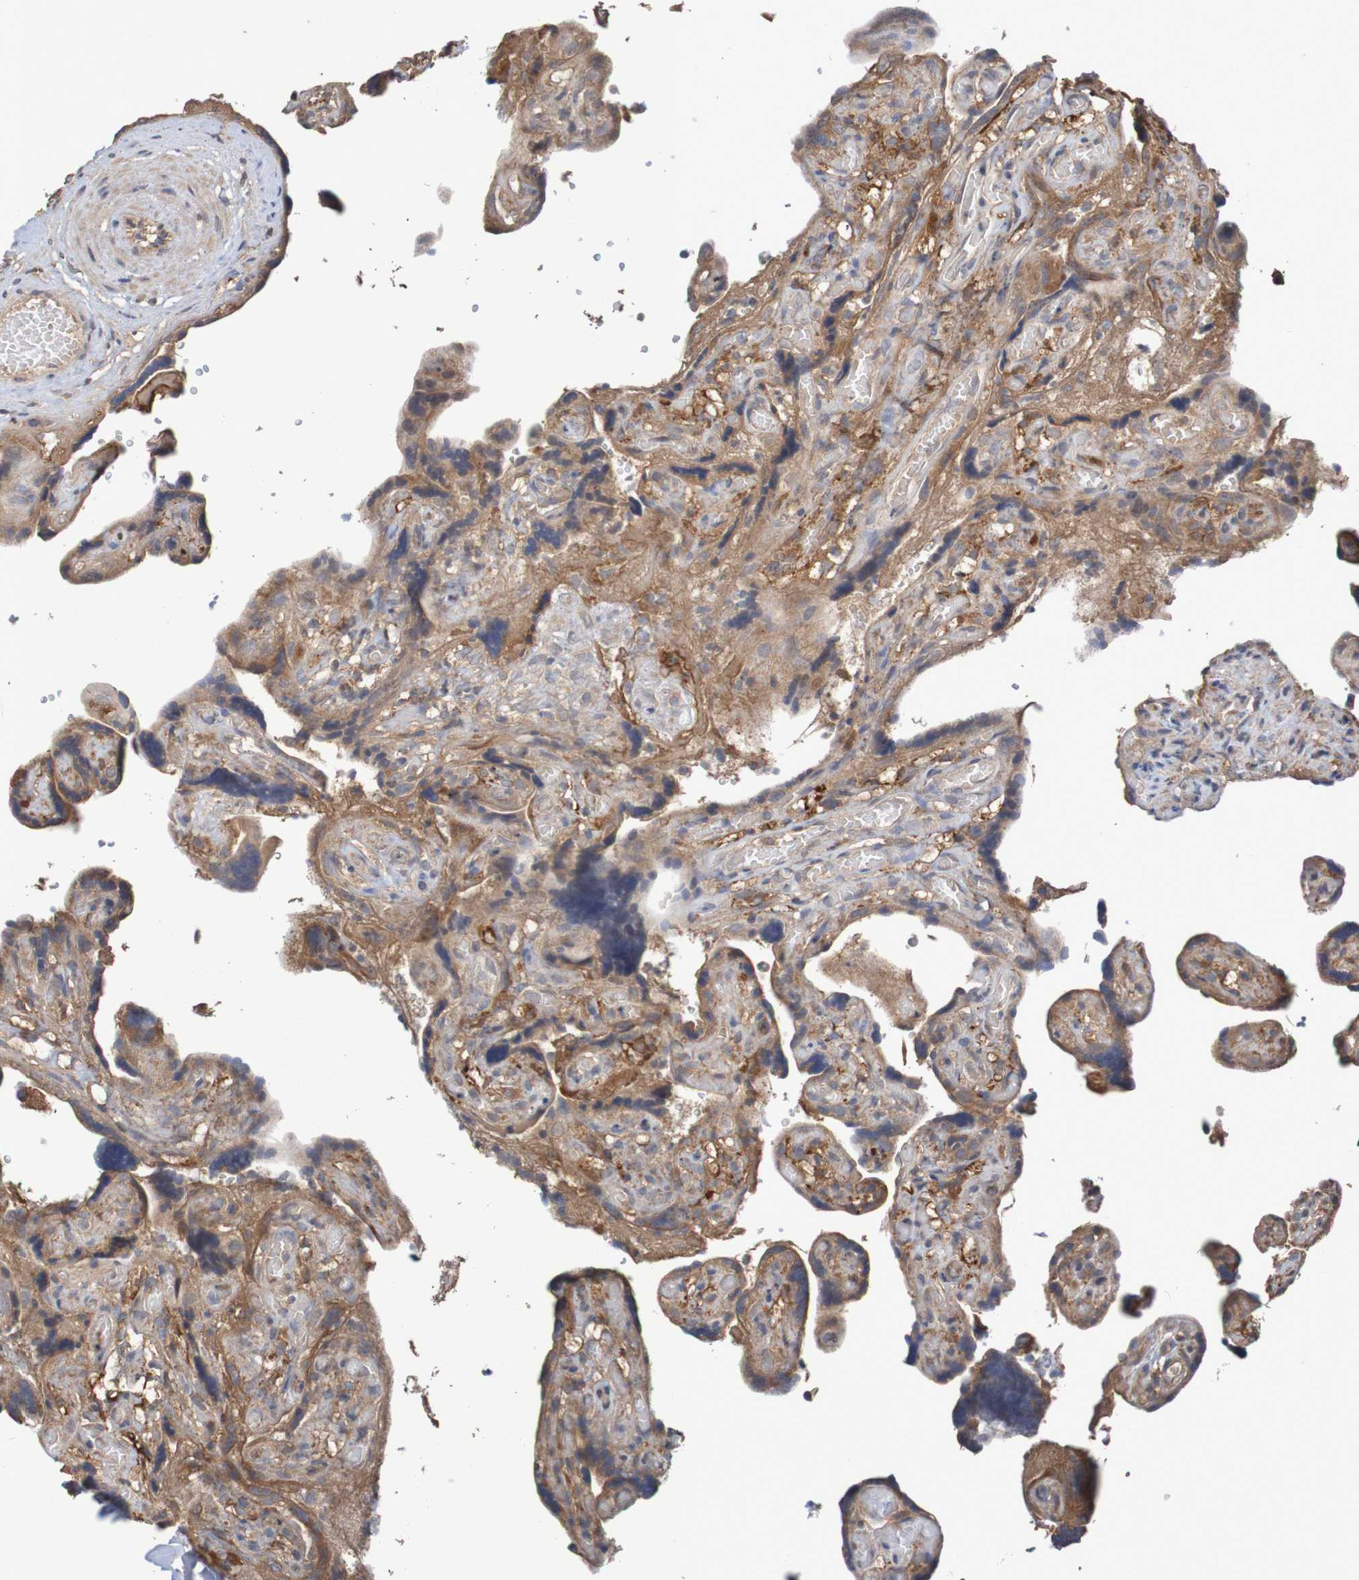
{"staining": {"intensity": "weak", "quantity": ">75%", "location": "cytoplasmic/membranous"}, "tissue": "placenta", "cell_type": "Decidual cells", "image_type": "normal", "snomed": [{"axis": "morphology", "description": "Normal tissue, NOS"}, {"axis": "topography", "description": "Placenta"}], "caption": "About >75% of decidual cells in benign human placenta show weak cytoplasmic/membranous protein expression as visualized by brown immunohistochemical staining.", "gene": "PHYH", "patient": {"sex": "female", "age": 30}}